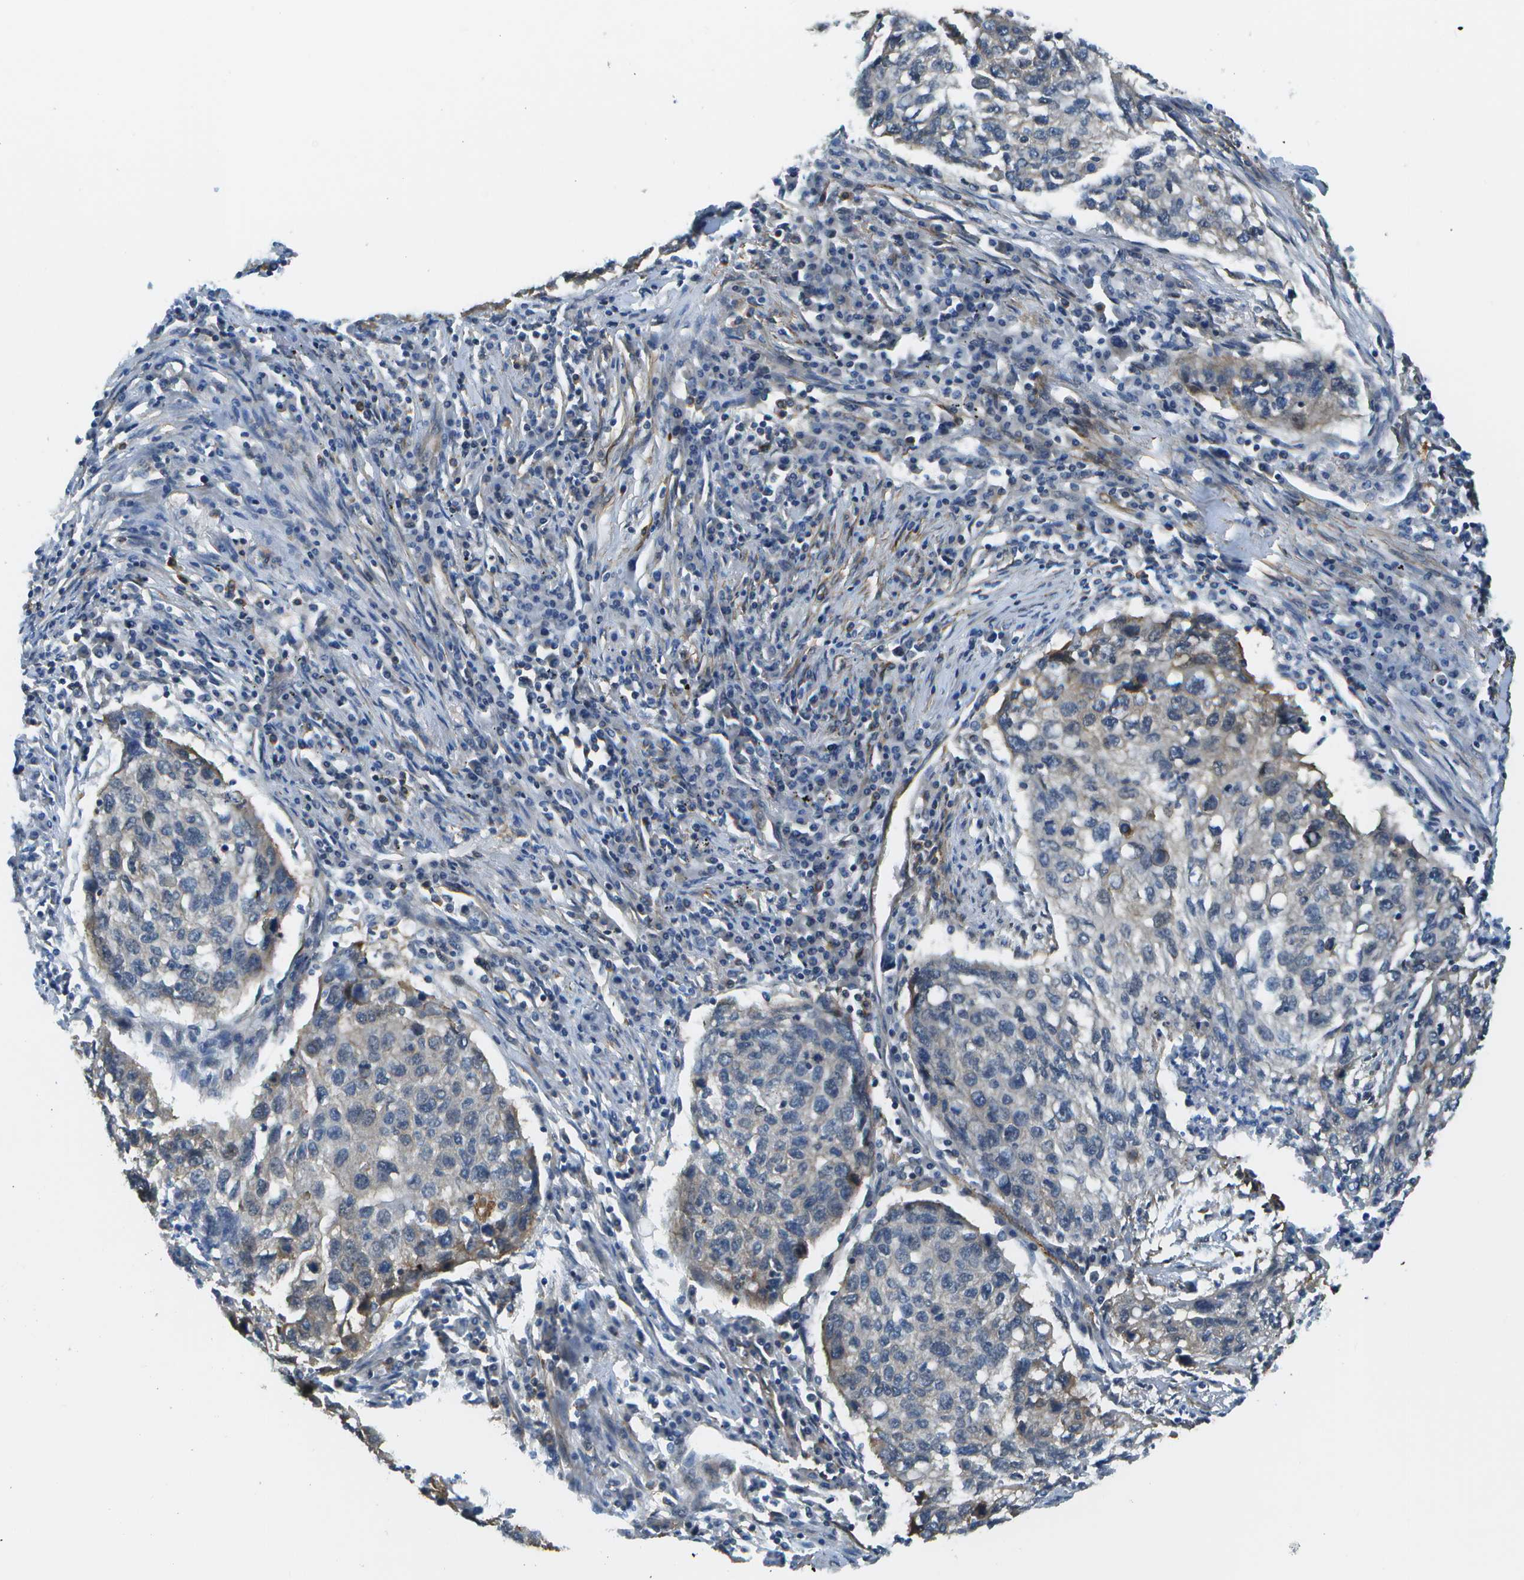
{"staining": {"intensity": "negative", "quantity": "none", "location": "none"}, "tissue": "lung cancer", "cell_type": "Tumor cells", "image_type": "cancer", "snomed": [{"axis": "morphology", "description": "Squamous cell carcinoma, NOS"}, {"axis": "topography", "description": "Lung"}], "caption": "The photomicrograph reveals no staining of tumor cells in lung squamous cell carcinoma.", "gene": "KIAA0040", "patient": {"sex": "female", "age": 63}}